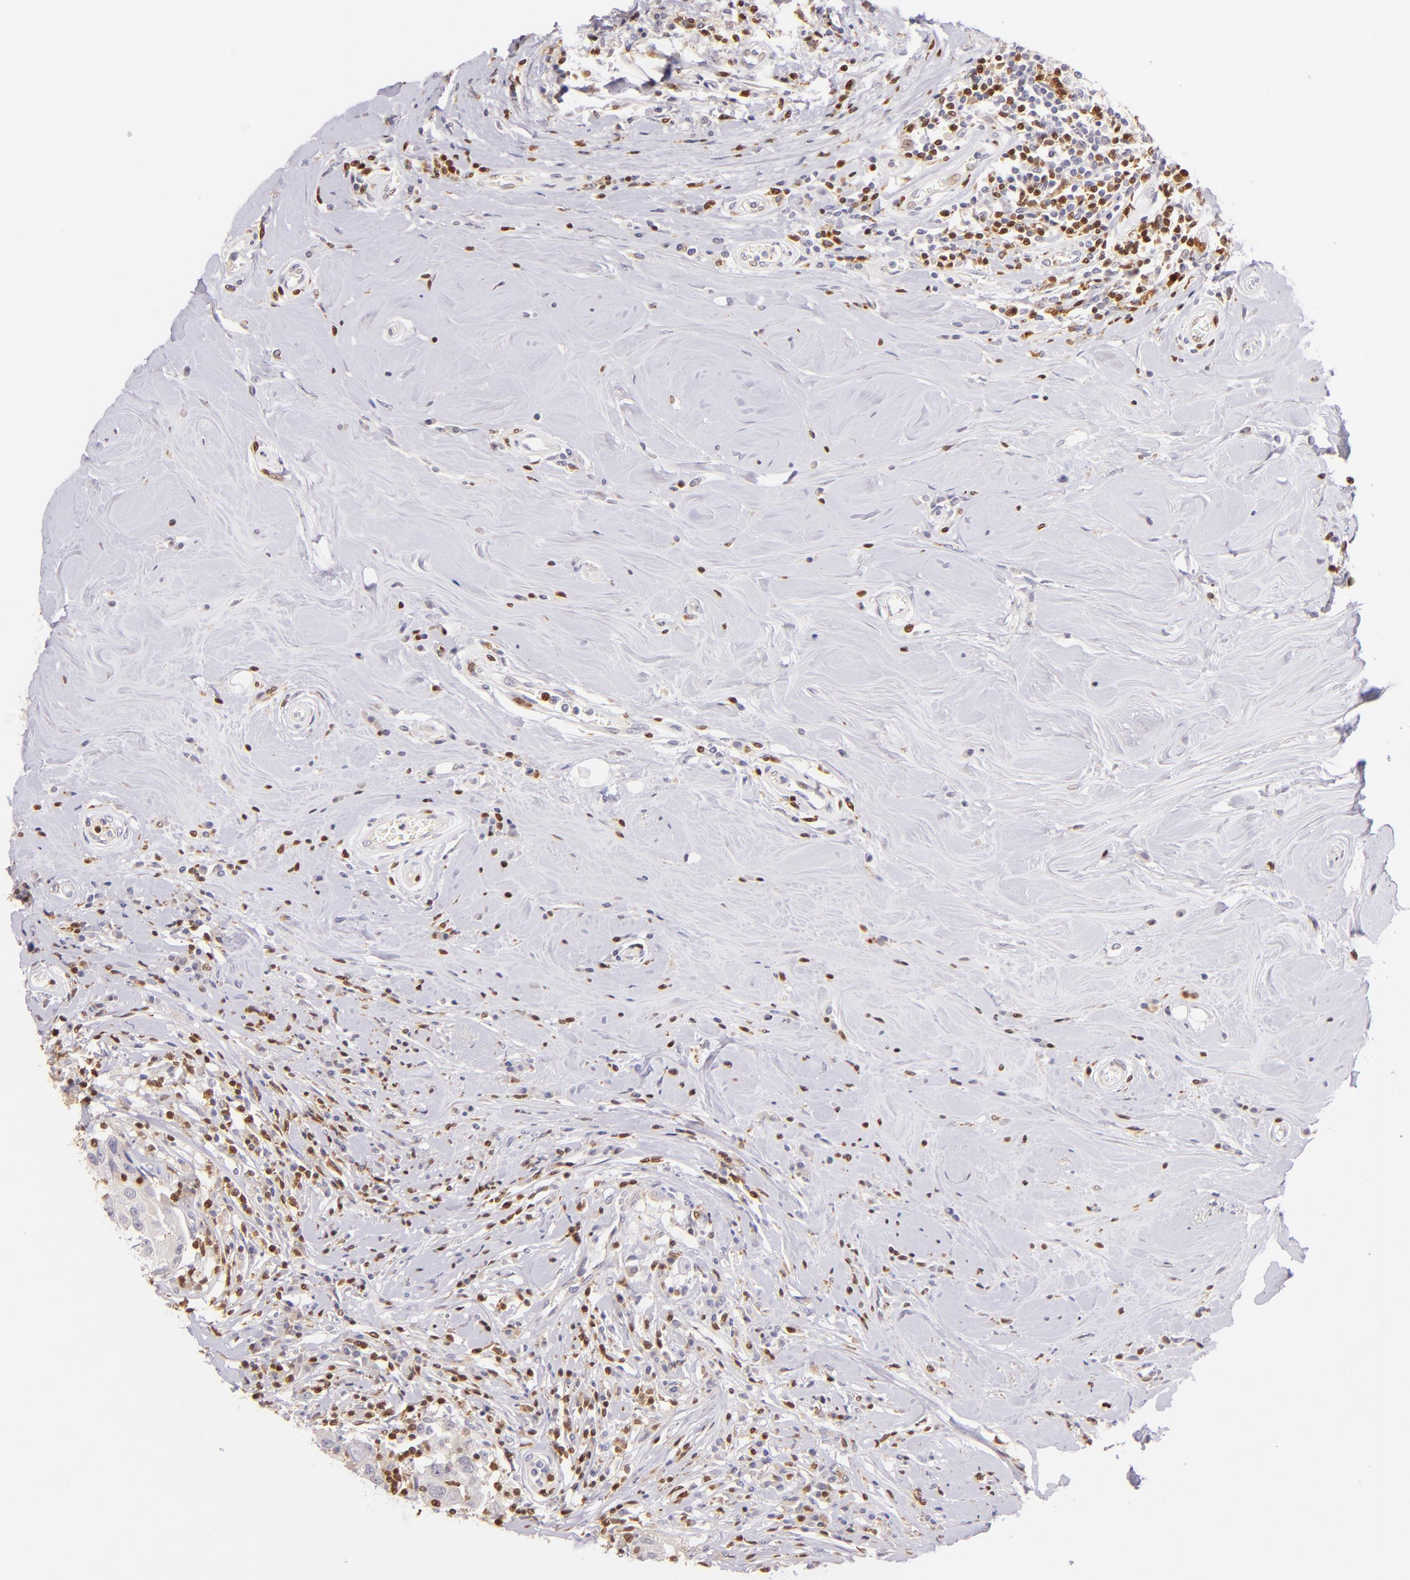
{"staining": {"intensity": "negative", "quantity": "none", "location": "none"}, "tissue": "breast cancer", "cell_type": "Tumor cells", "image_type": "cancer", "snomed": [{"axis": "morphology", "description": "Duct carcinoma"}, {"axis": "topography", "description": "Breast"}], "caption": "This is a micrograph of immunohistochemistry (IHC) staining of breast cancer (invasive ductal carcinoma), which shows no staining in tumor cells. The staining was performed using DAB to visualize the protein expression in brown, while the nuclei were stained in blue with hematoxylin (Magnification: 20x).", "gene": "ZAP70", "patient": {"sex": "female", "age": 27}}